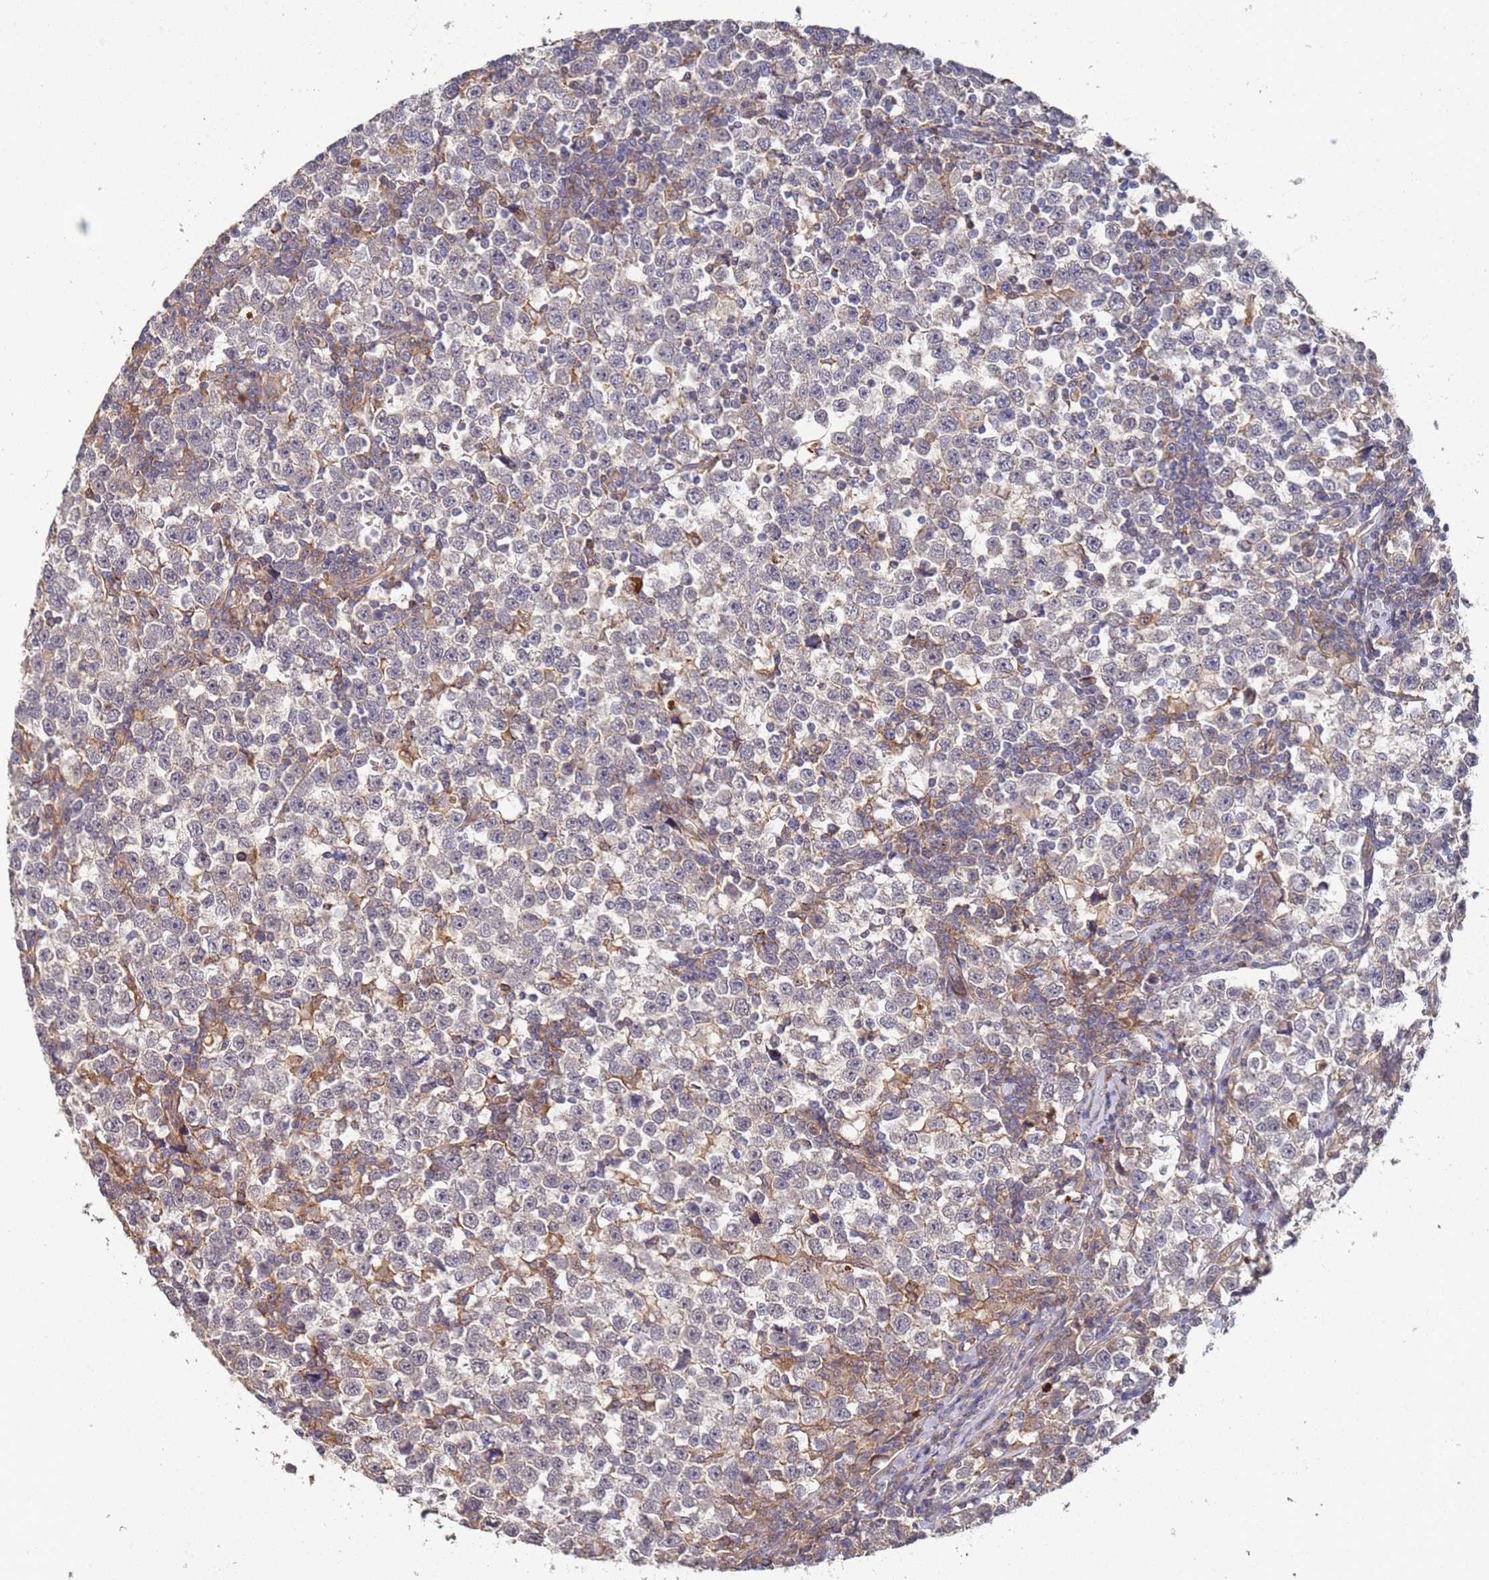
{"staining": {"intensity": "negative", "quantity": "none", "location": "none"}, "tissue": "testis cancer", "cell_type": "Tumor cells", "image_type": "cancer", "snomed": [{"axis": "morphology", "description": "Normal tissue, NOS"}, {"axis": "morphology", "description": "Seminoma, NOS"}, {"axis": "topography", "description": "Testis"}], "caption": "Immunohistochemistry (IHC) image of neoplastic tissue: human seminoma (testis) stained with DAB (3,3'-diaminobenzidine) reveals no significant protein positivity in tumor cells. (DAB immunohistochemistry (IHC) with hematoxylin counter stain).", "gene": "ABCB6", "patient": {"sex": "male", "age": 43}}